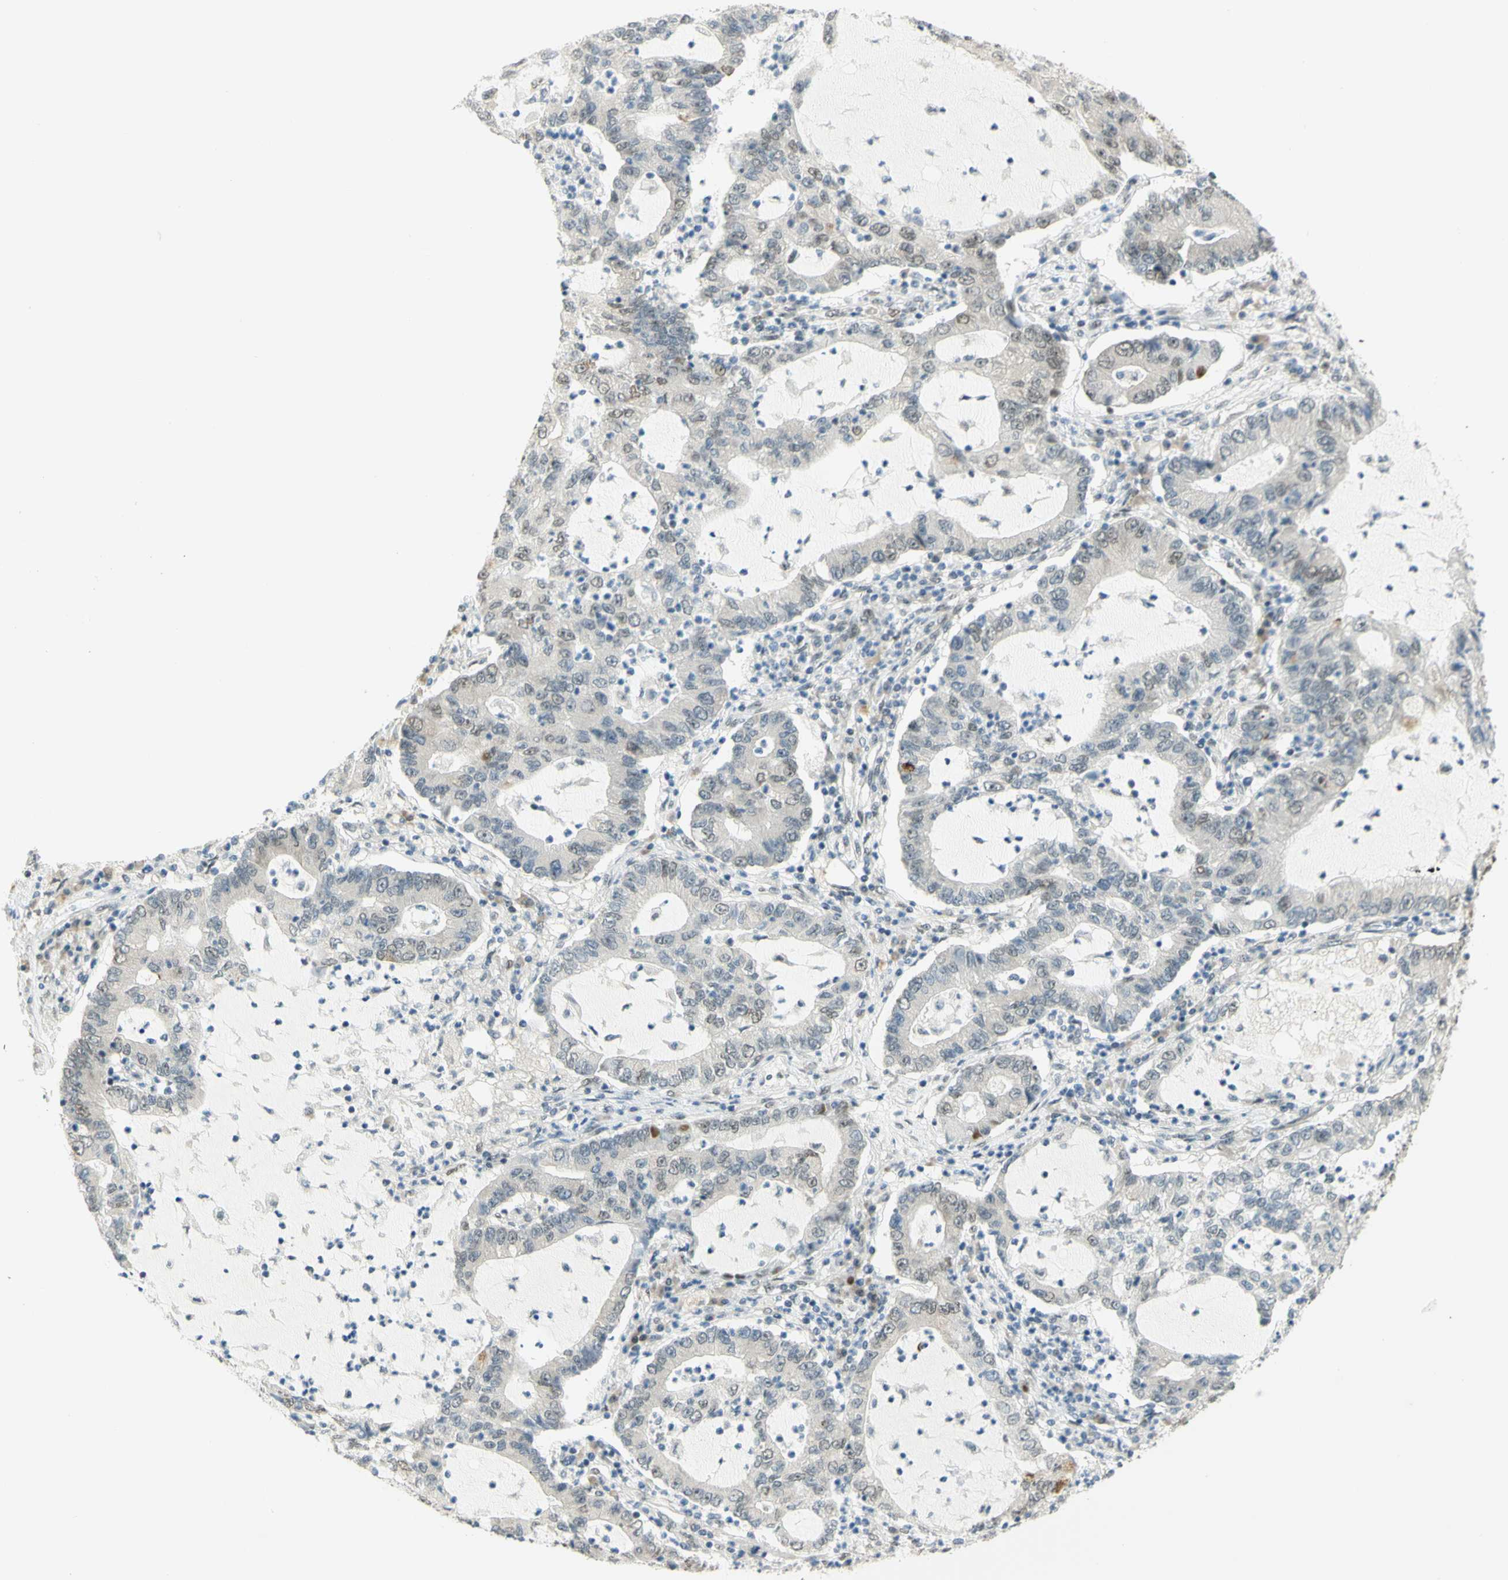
{"staining": {"intensity": "weak", "quantity": "<25%", "location": "nuclear"}, "tissue": "lung cancer", "cell_type": "Tumor cells", "image_type": "cancer", "snomed": [{"axis": "morphology", "description": "Adenocarcinoma, NOS"}, {"axis": "topography", "description": "Lung"}], "caption": "A micrograph of lung adenocarcinoma stained for a protein exhibits no brown staining in tumor cells. The staining was performed using DAB (3,3'-diaminobenzidine) to visualize the protein expression in brown, while the nuclei were stained in blue with hematoxylin (Magnification: 20x).", "gene": "DDX1", "patient": {"sex": "female", "age": 51}}